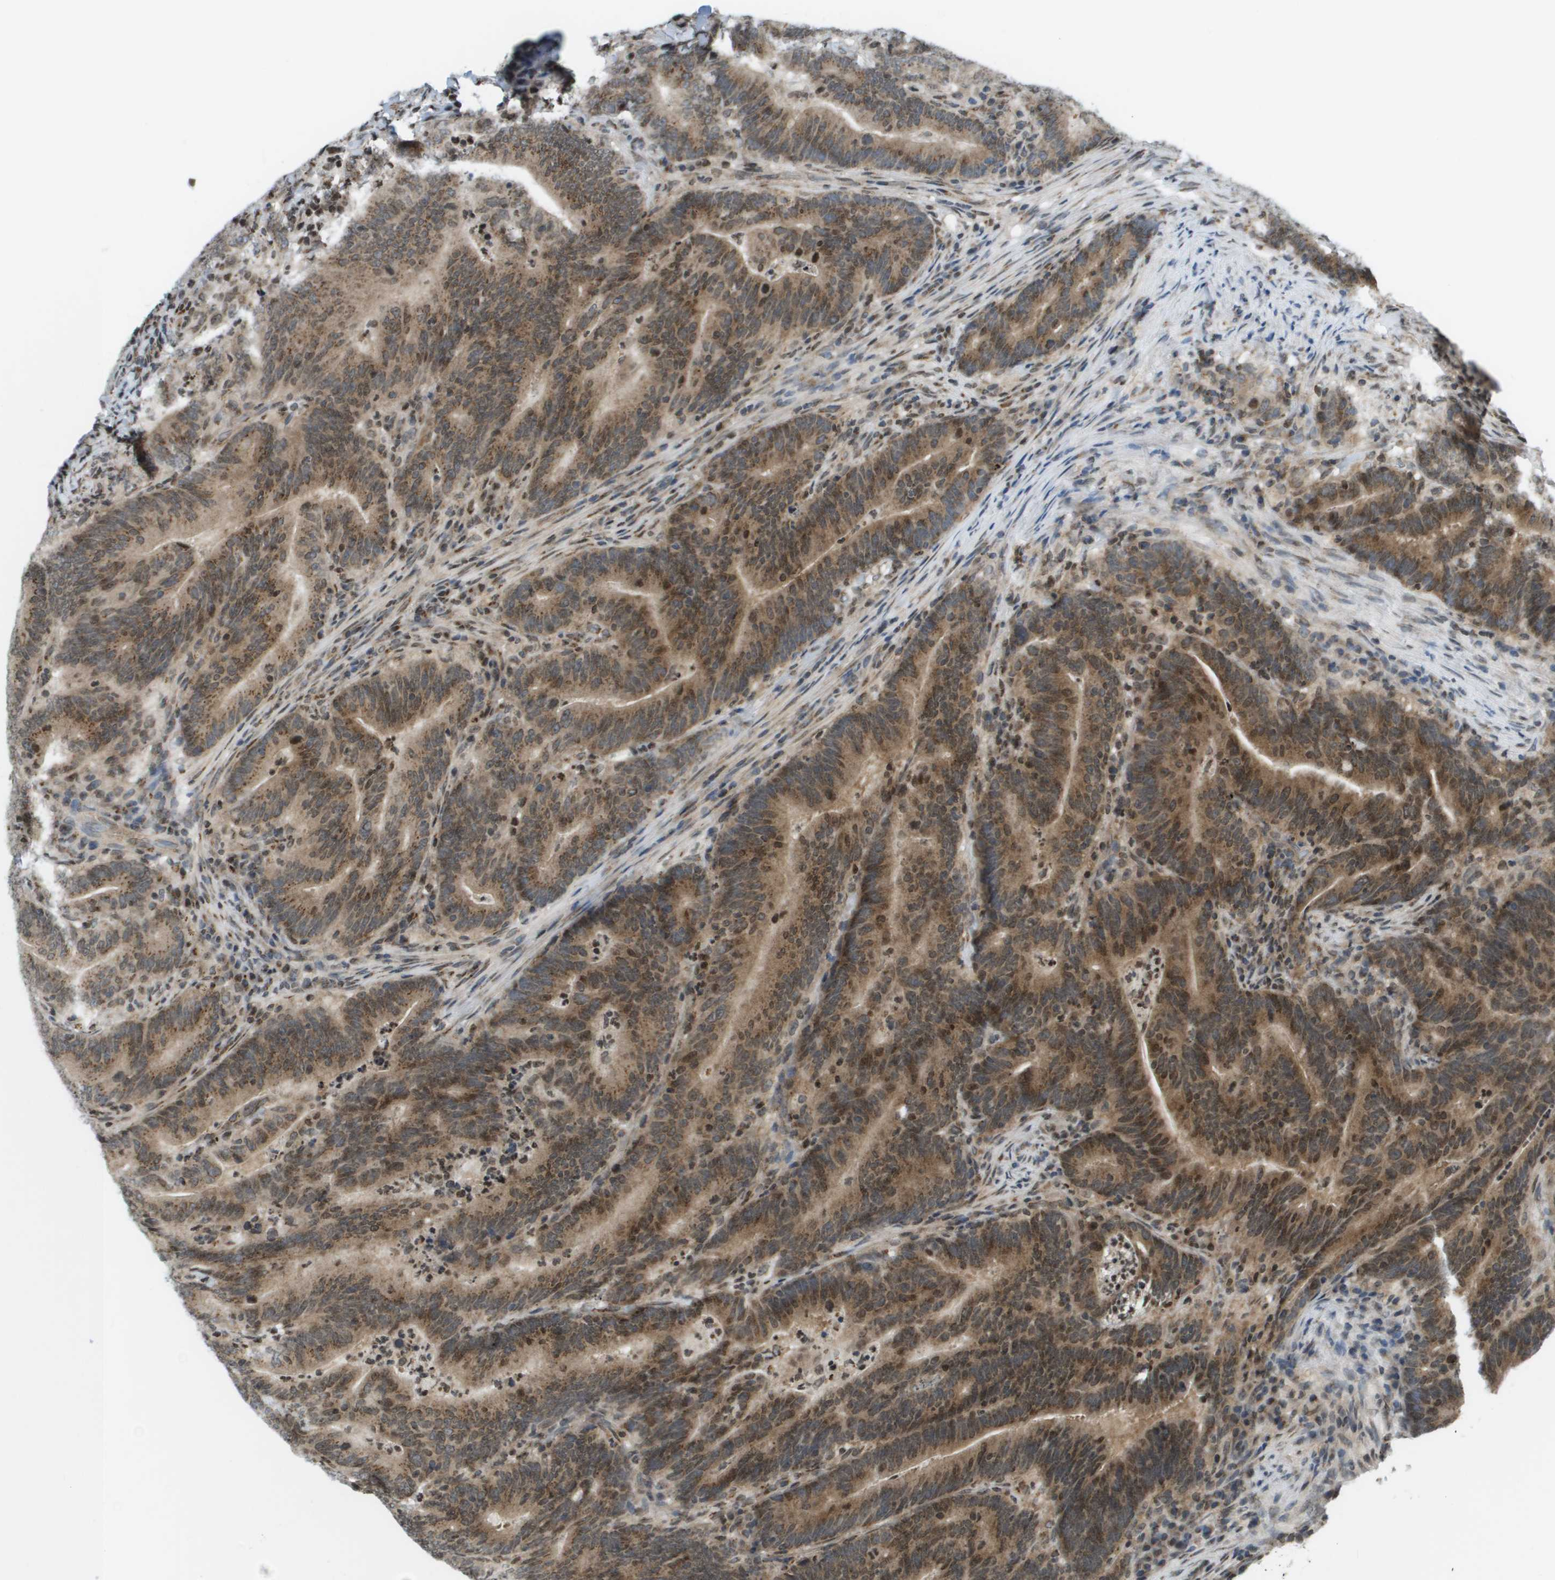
{"staining": {"intensity": "moderate", "quantity": ">75%", "location": "cytoplasmic/membranous"}, "tissue": "colorectal cancer", "cell_type": "Tumor cells", "image_type": "cancer", "snomed": [{"axis": "morphology", "description": "Adenocarcinoma, NOS"}, {"axis": "topography", "description": "Colon"}], "caption": "Immunohistochemical staining of colorectal cancer reveals medium levels of moderate cytoplasmic/membranous expression in approximately >75% of tumor cells.", "gene": "EVC", "patient": {"sex": "female", "age": 66}}